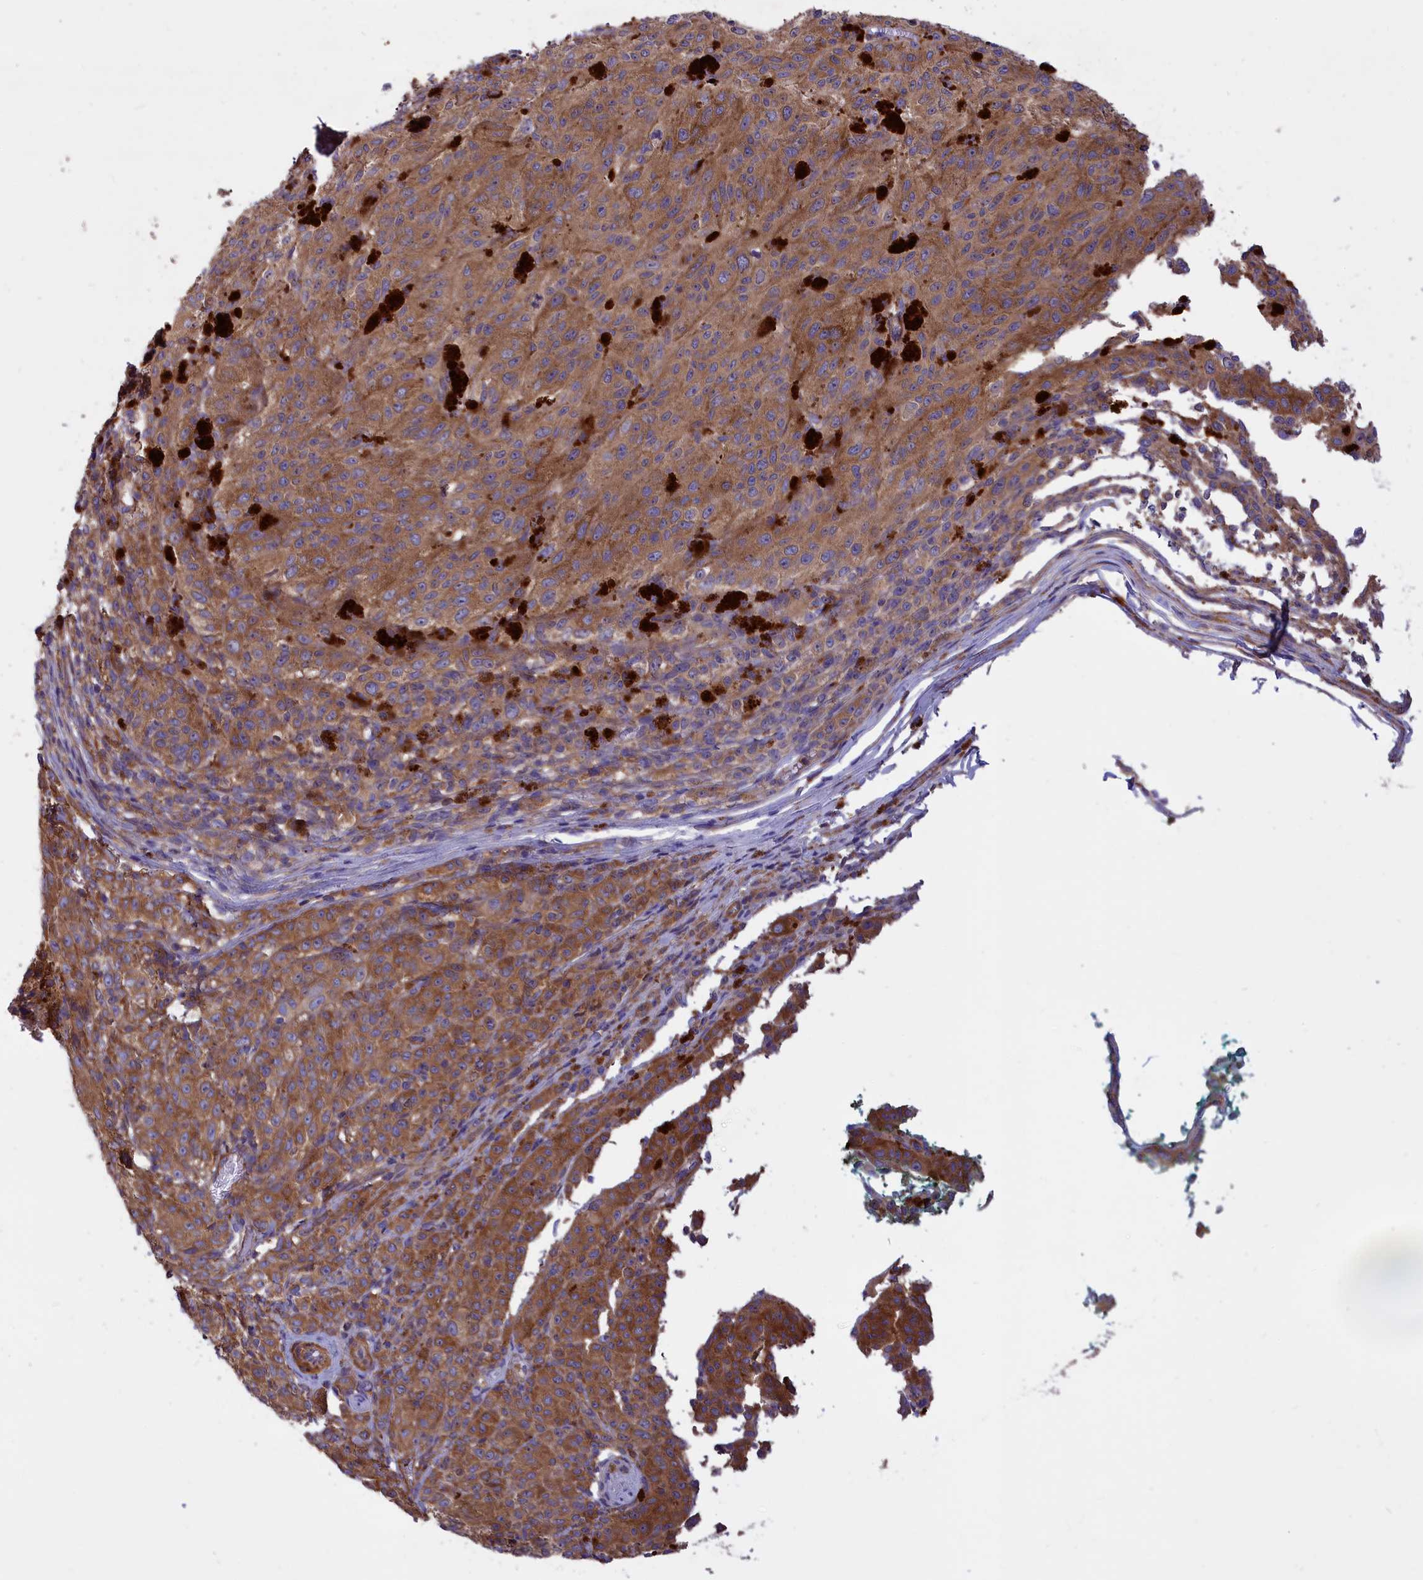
{"staining": {"intensity": "moderate", "quantity": ">75%", "location": "cytoplasmic/membranous"}, "tissue": "melanoma", "cell_type": "Tumor cells", "image_type": "cancer", "snomed": [{"axis": "morphology", "description": "Malignant melanoma, NOS"}, {"axis": "topography", "description": "Skin"}], "caption": "Protein staining by IHC exhibits moderate cytoplasmic/membranous expression in approximately >75% of tumor cells in melanoma.", "gene": "AMDHD2", "patient": {"sex": "female", "age": 52}}